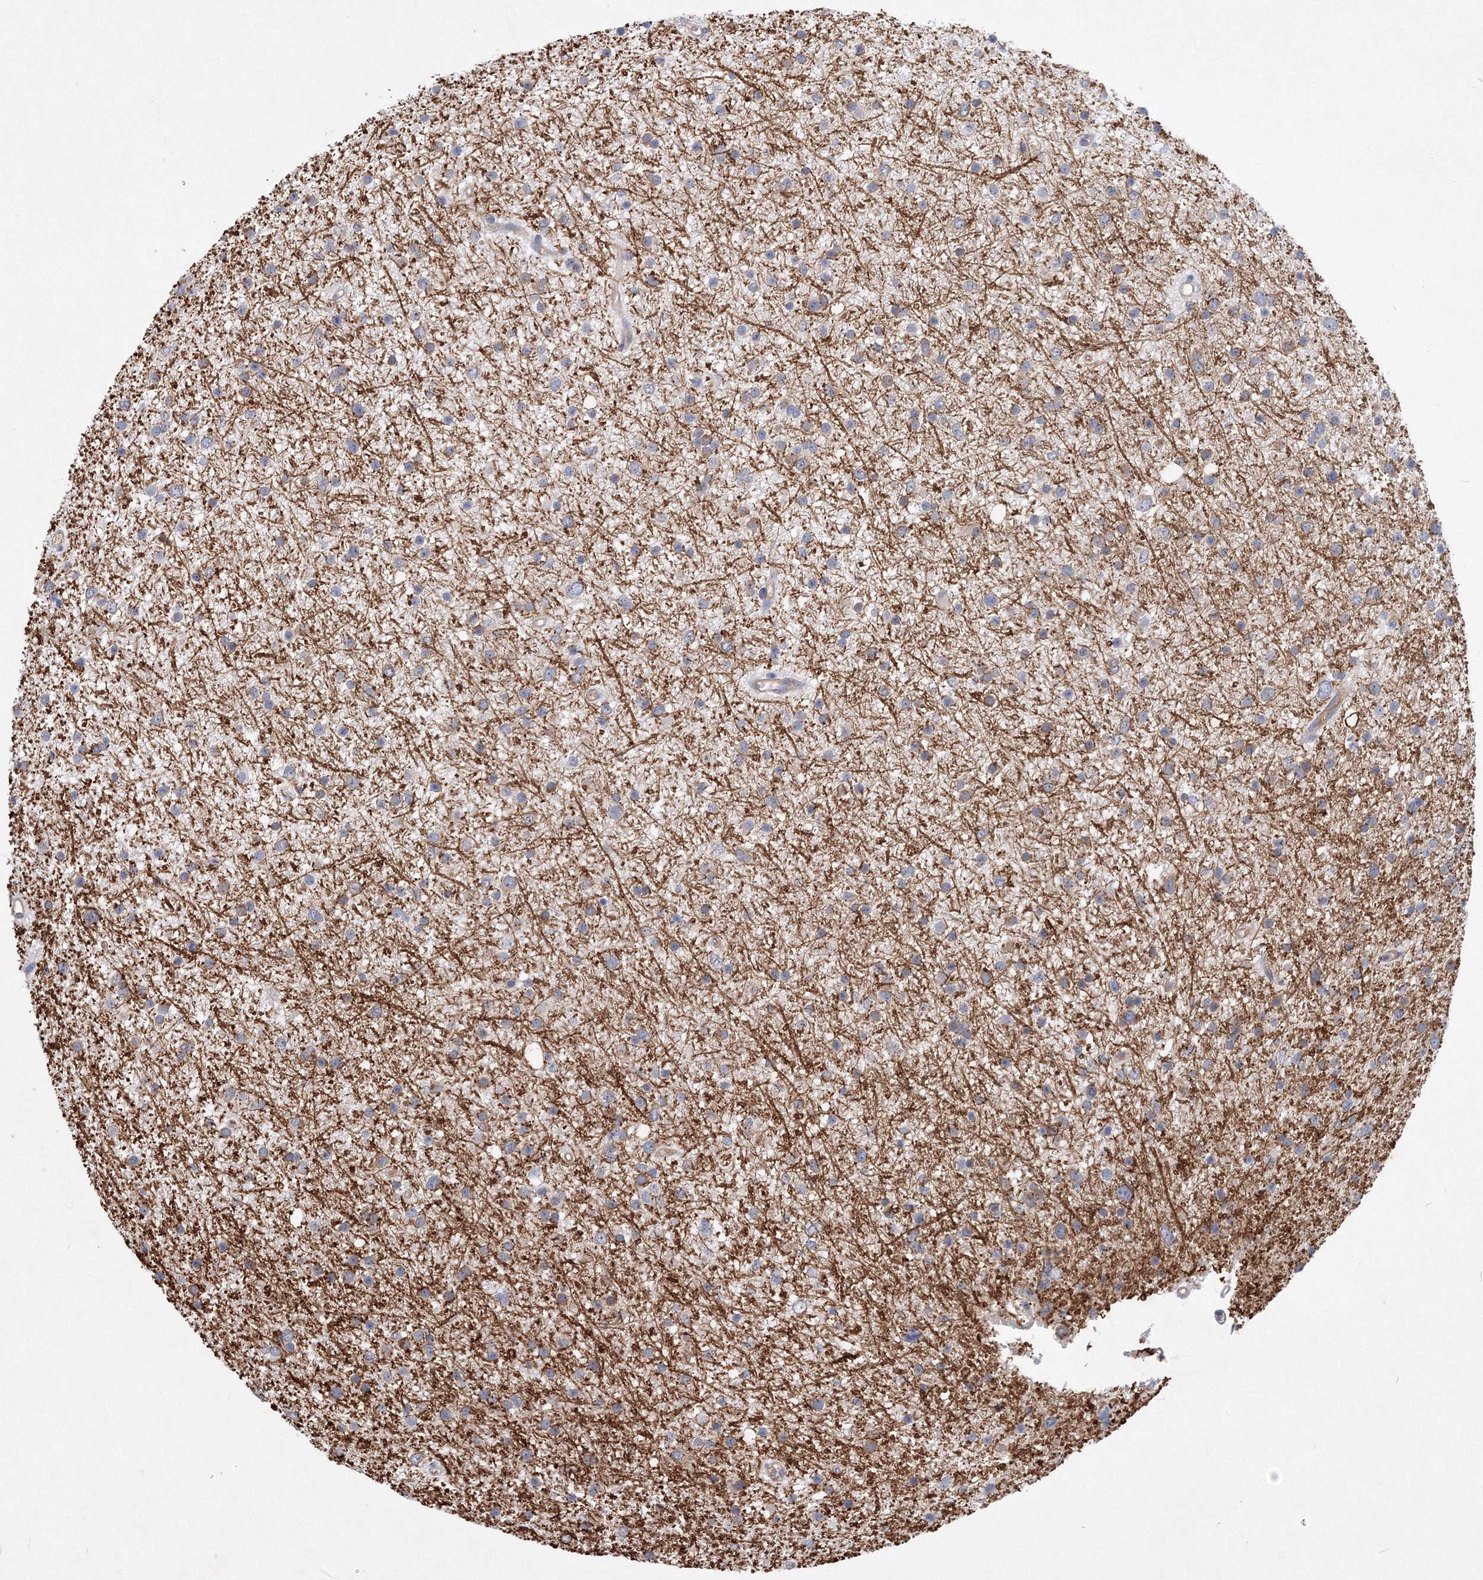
{"staining": {"intensity": "weak", "quantity": "<25%", "location": "cytoplasmic/membranous"}, "tissue": "glioma", "cell_type": "Tumor cells", "image_type": "cancer", "snomed": [{"axis": "morphology", "description": "Glioma, malignant, Low grade"}, {"axis": "topography", "description": "Cerebral cortex"}], "caption": "Low-grade glioma (malignant) was stained to show a protein in brown. There is no significant staining in tumor cells. (DAB (3,3'-diaminobenzidine) immunohistochemistry visualized using brightfield microscopy, high magnification).", "gene": "TANC1", "patient": {"sex": "female", "age": 39}}